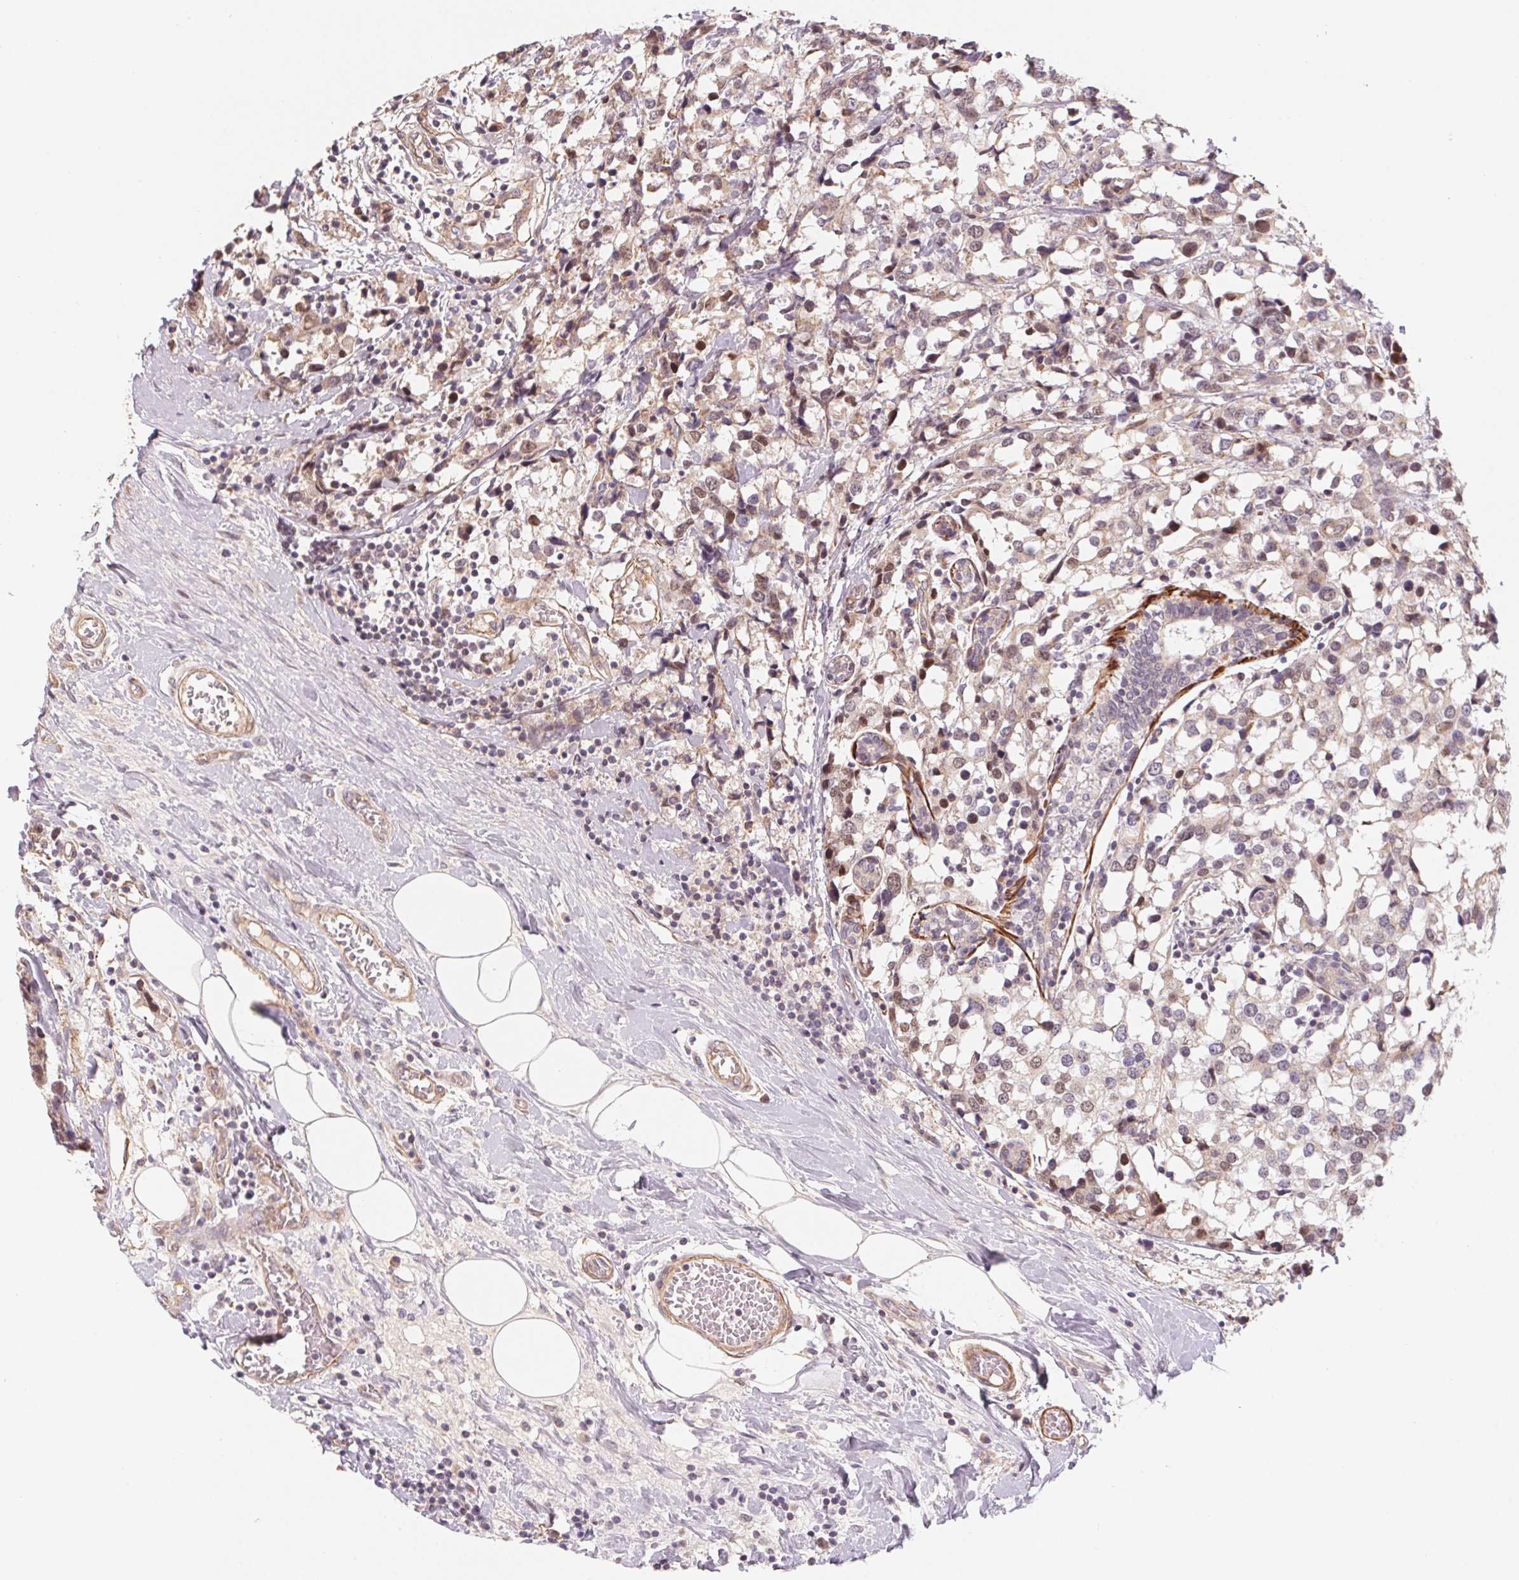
{"staining": {"intensity": "weak", "quantity": "25%-75%", "location": "cytoplasmic/membranous,nuclear"}, "tissue": "breast cancer", "cell_type": "Tumor cells", "image_type": "cancer", "snomed": [{"axis": "morphology", "description": "Lobular carcinoma"}, {"axis": "topography", "description": "Breast"}], "caption": "Immunohistochemistry micrograph of human breast lobular carcinoma stained for a protein (brown), which shows low levels of weak cytoplasmic/membranous and nuclear expression in approximately 25%-75% of tumor cells.", "gene": "CCDC112", "patient": {"sex": "female", "age": 59}}